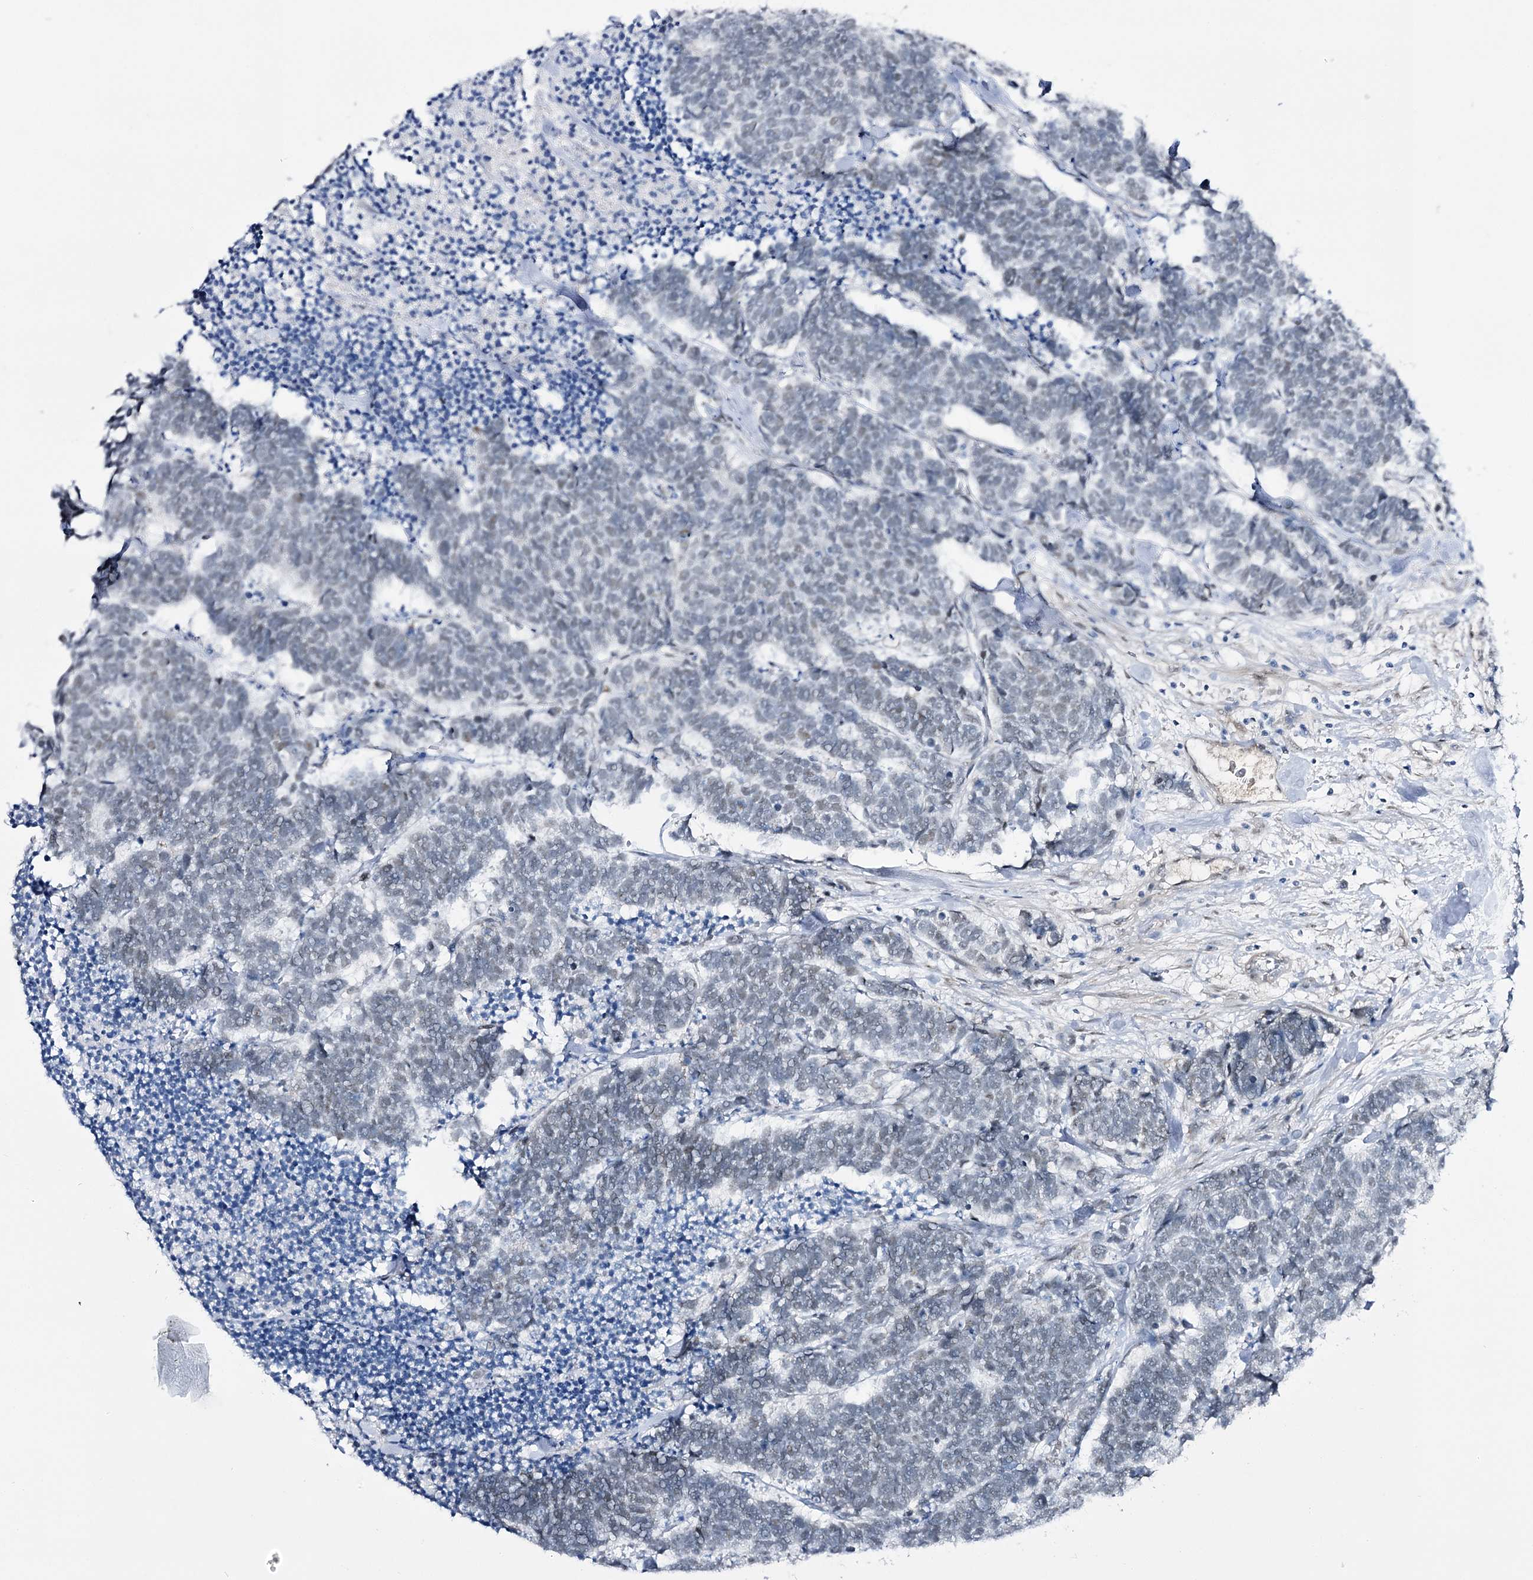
{"staining": {"intensity": "negative", "quantity": "none", "location": "none"}, "tissue": "carcinoid", "cell_type": "Tumor cells", "image_type": "cancer", "snomed": [{"axis": "morphology", "description": "Carcinoma, NOS"}, {"axis": "morphology", "description": "Carcinoid, malignant, NOS"}, {"axis": "topography", "description": "Urinary bladder"}], "caption": "An image of human carcinoid (malignant) is negative for staining in tumor cells. Nuclei are stained in blue.", "gene": "RBM15B", "patient": {"sex": "male", "age": 57}}